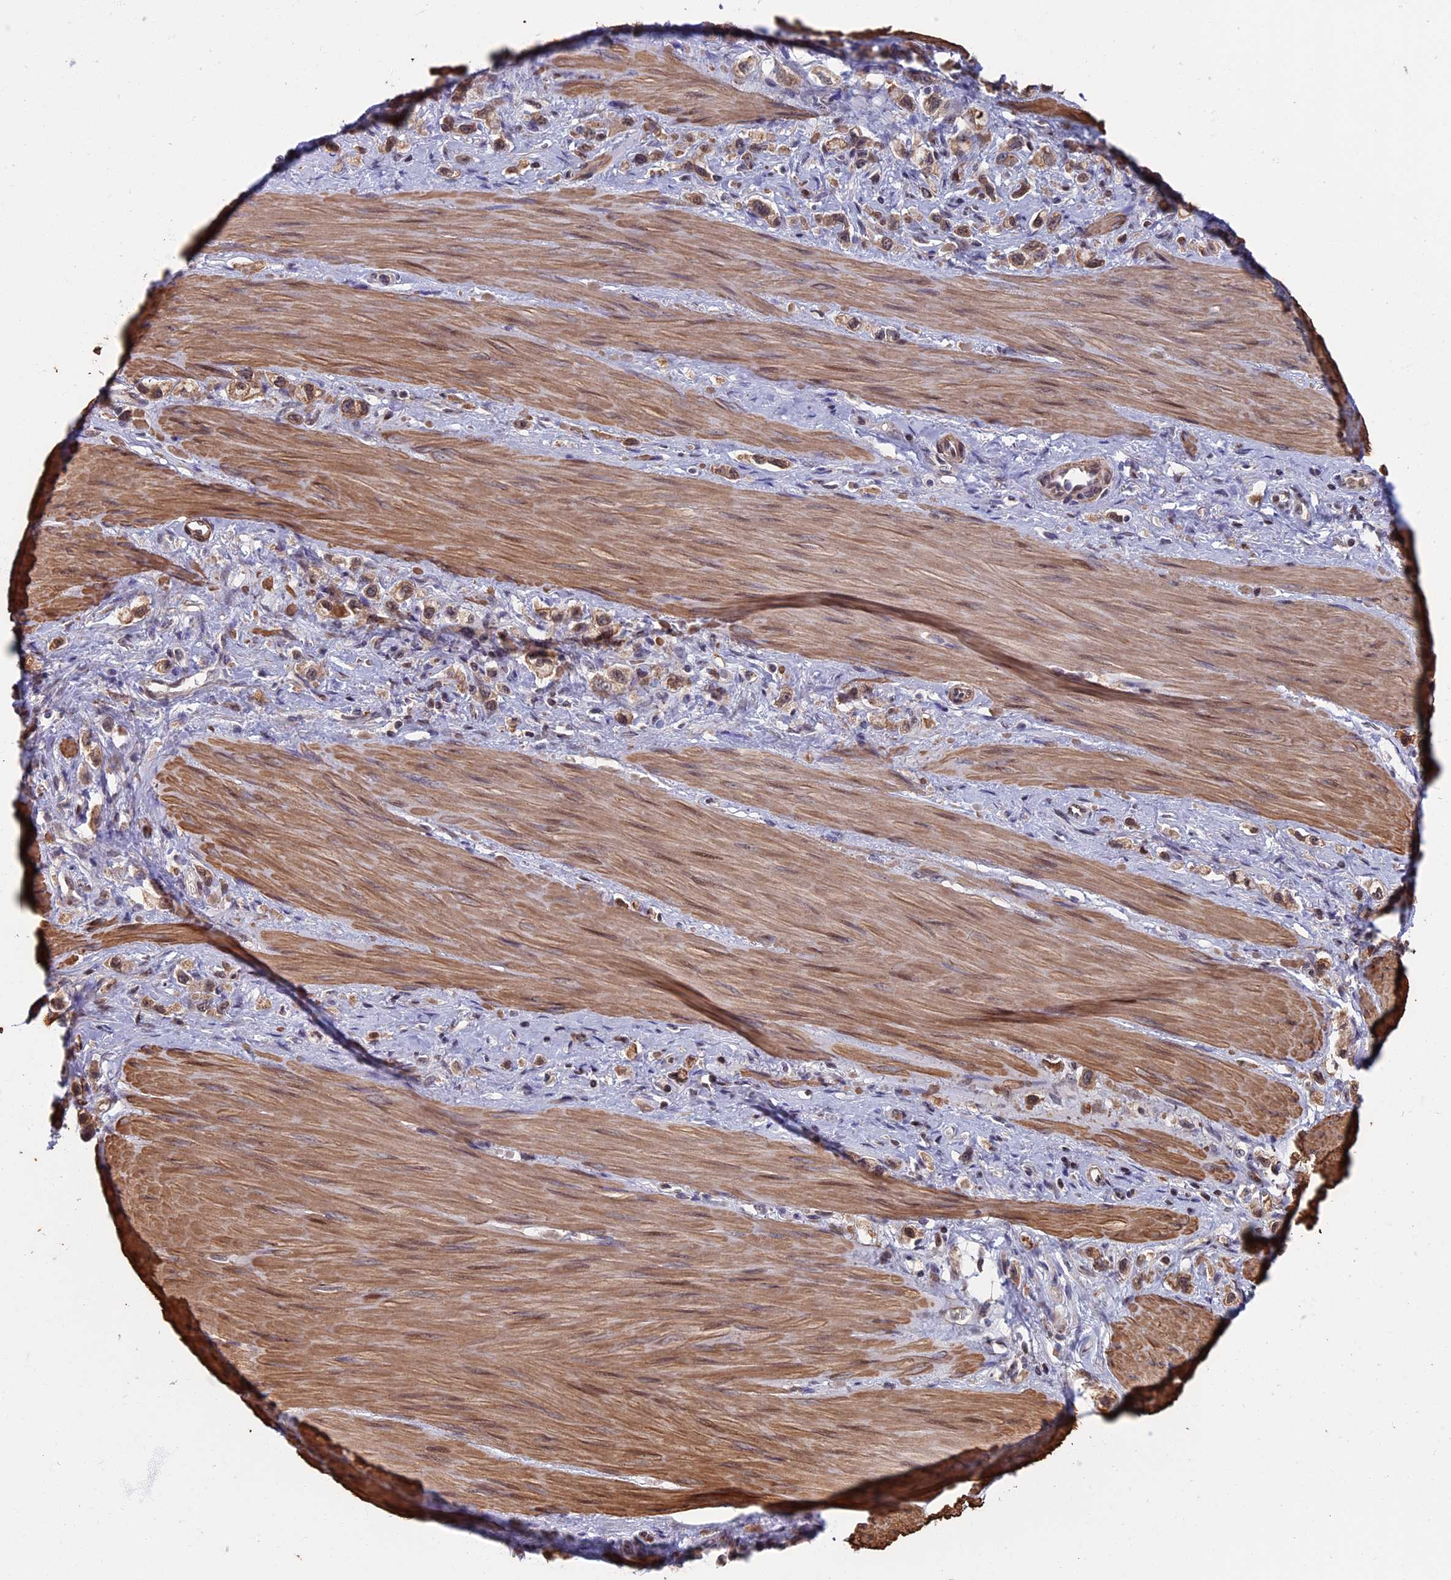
{"staining": {"intensity": "moderate", "quantity": ">75%", "location": "cytoplasmic/membranous,nuclear"}, "tissue": "stomach cancer", "cell_type": "Tumor cells", "image_type": "cancer", "snomed": [{"axis": "morphology", "description": "Adenocarcinoma, NOS"}, {"axis": "topography", "description": "Stomach"}], "caption": "High-power microscopy captured an immunohistochemistry (IHC) image of adenocarcinoma (stomach), revealing moderate cytoplasmic/membranous and nuclear staining in approximately >75% of tumor cells. The staining was performed using DAB, with brown indicating positive protein expression. Nuclei are stained blue with hematoxylin.", "gene": "CTDP1", "patient": {"sex": "female", "age": 65}}